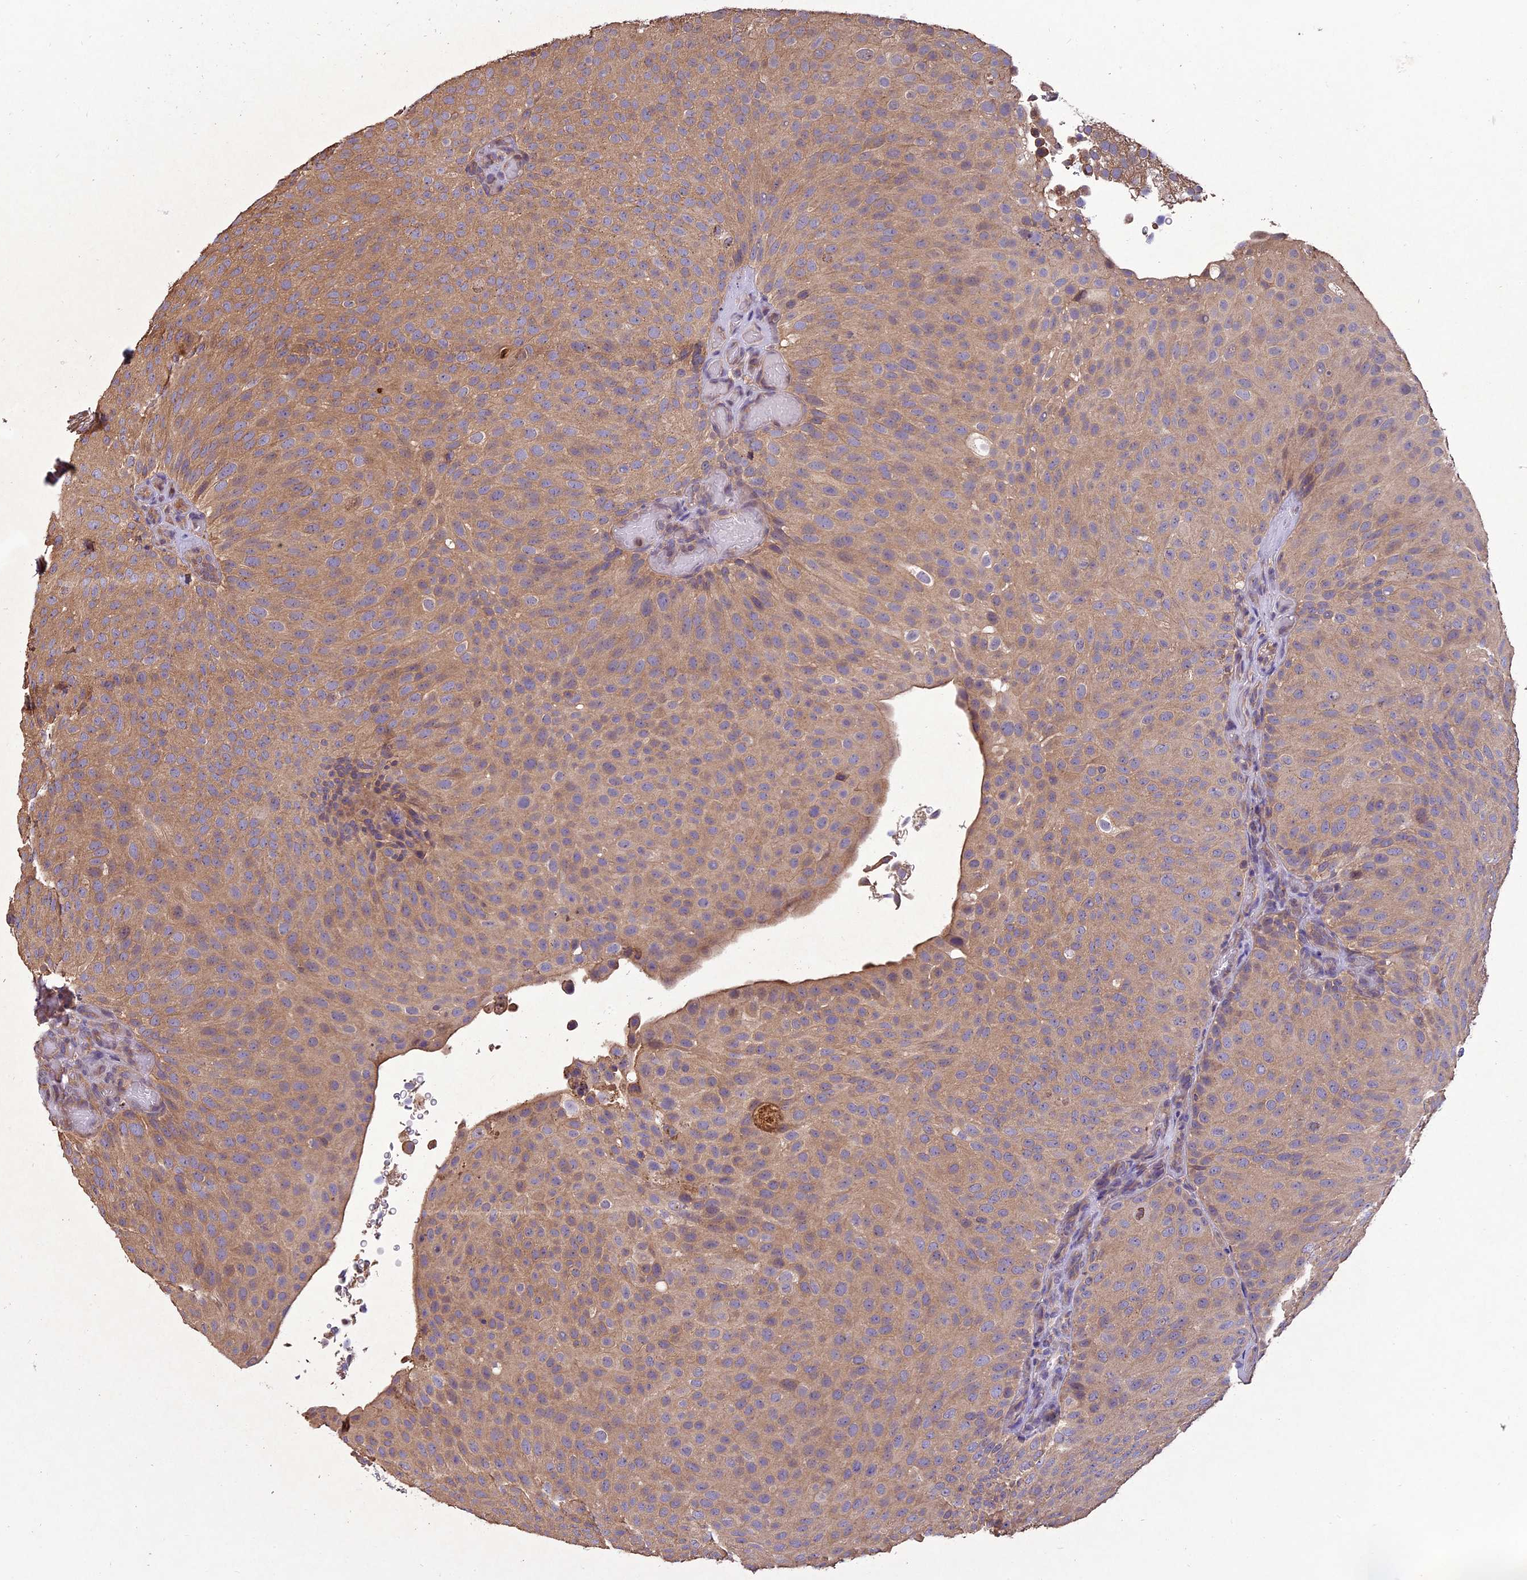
{"staining": {"intensity": "moderate", "quantity": ">75%", "location": "cytoplasmic/membranous"}, "tissue": "urothelial cancer", "cell_type": "Tumor cells", "image_type": "cancer", "snomed": [{"axis": "morphology", "description": "Urothelial carcinoma, Low grade"}, {"axis": "topography", "description": "Urinary bladder"}], "caption": "Protein positivity by IHC demonstrates moderate cytoplasmic/membranous staining in about >75% of tumor cells in low-grade urothelial carcinoma.", "gene": "CHMP2A", "patient": {"sex": "male", "age": 78}}